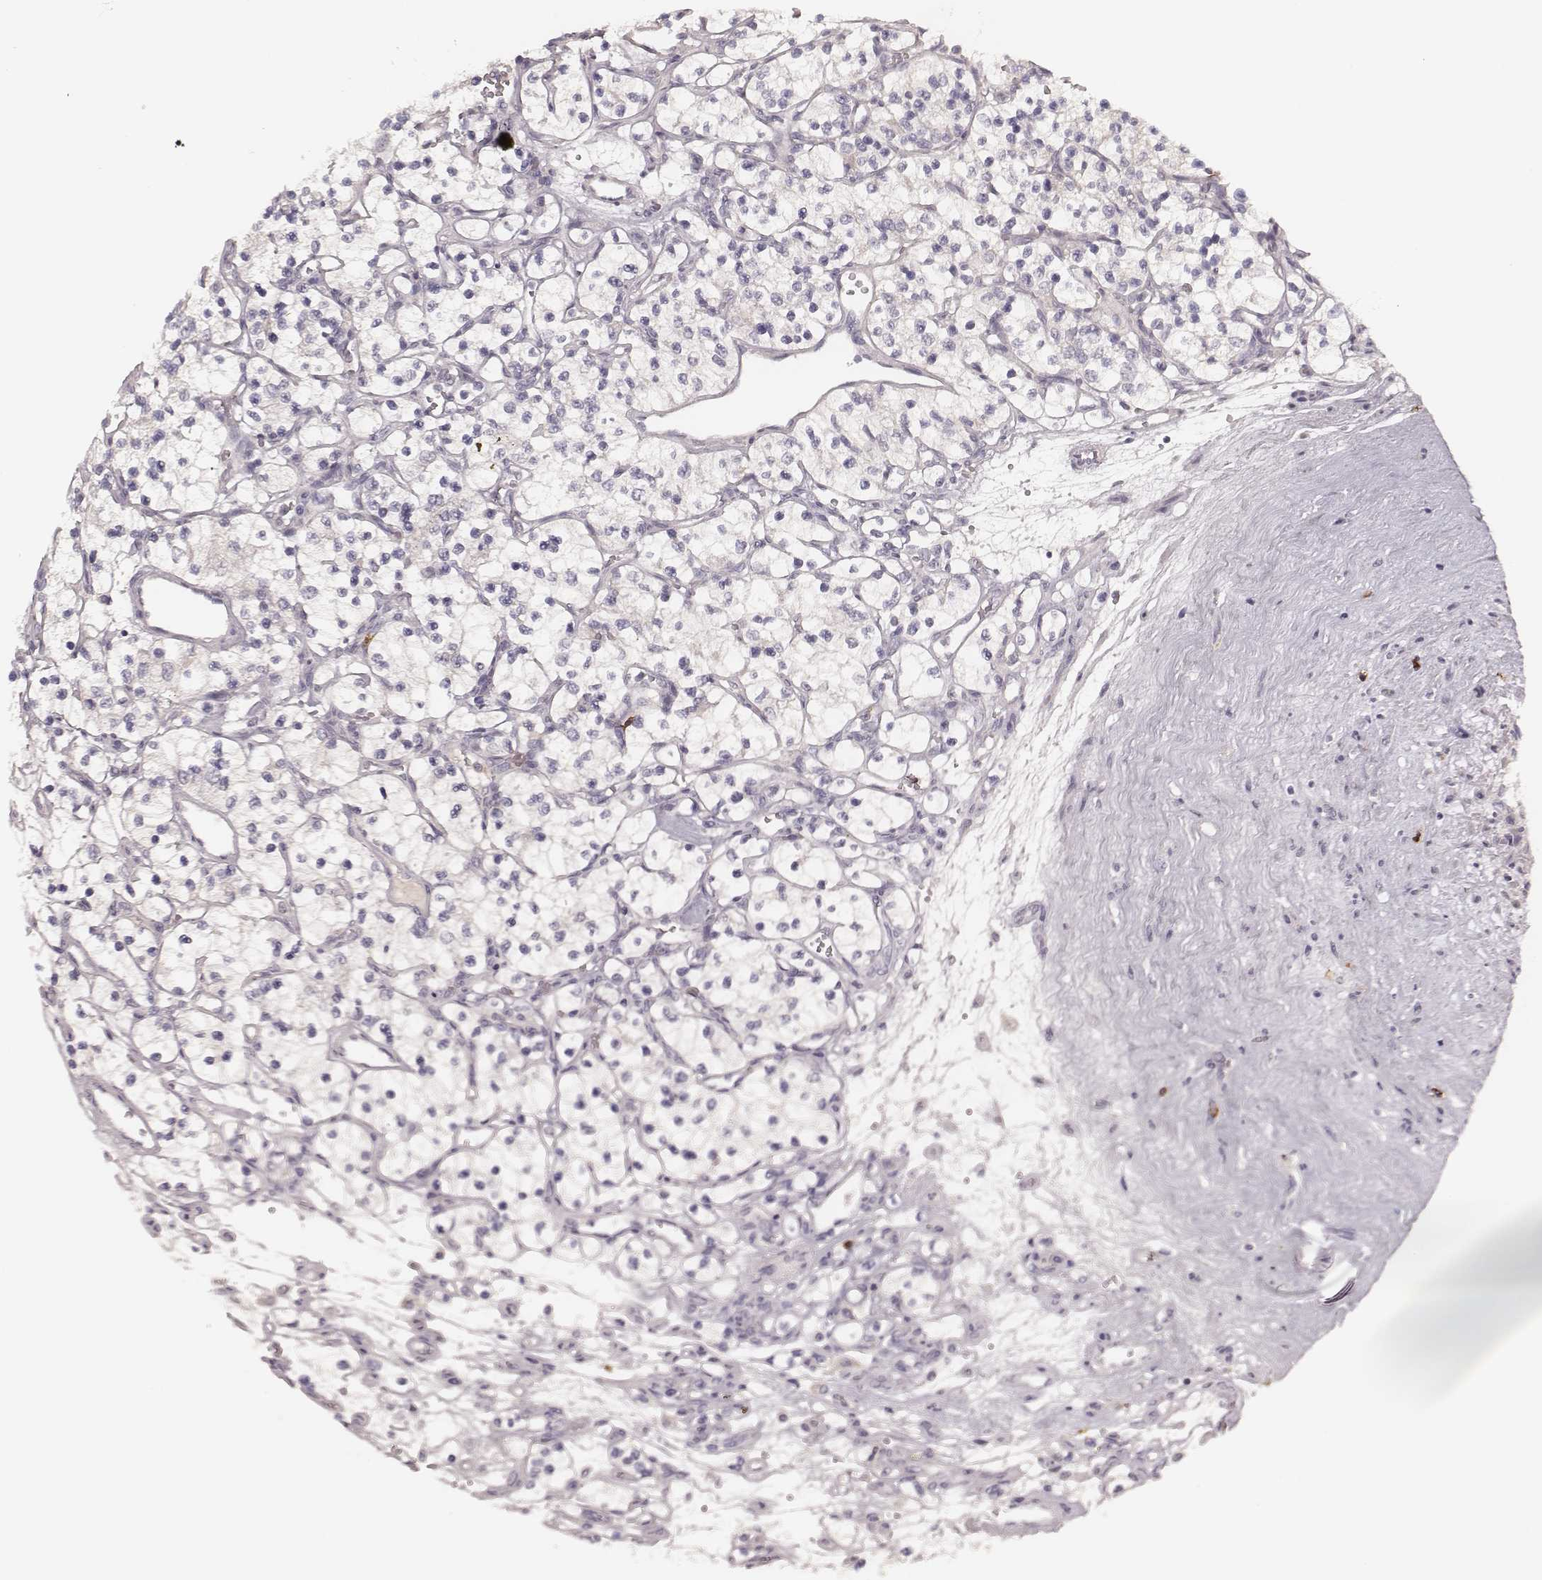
{"staining": {"intensity": "negative", "quantity": "none", "location": "none"}, "tissue": "renal cancer", "cell_type": "Tumor cells", "image_type": "cancer", "snomed": [{"axis": "morphology", "description": "Adenocarcinoma, NOS"}, {"axis": "topography", "description": "Kidney"}], "caption": "Tumor cells are negative for protein expression in human renal adenocarcinoma.", "gene": "CD8A", "patient": {"sex": "female", "age": 69}}